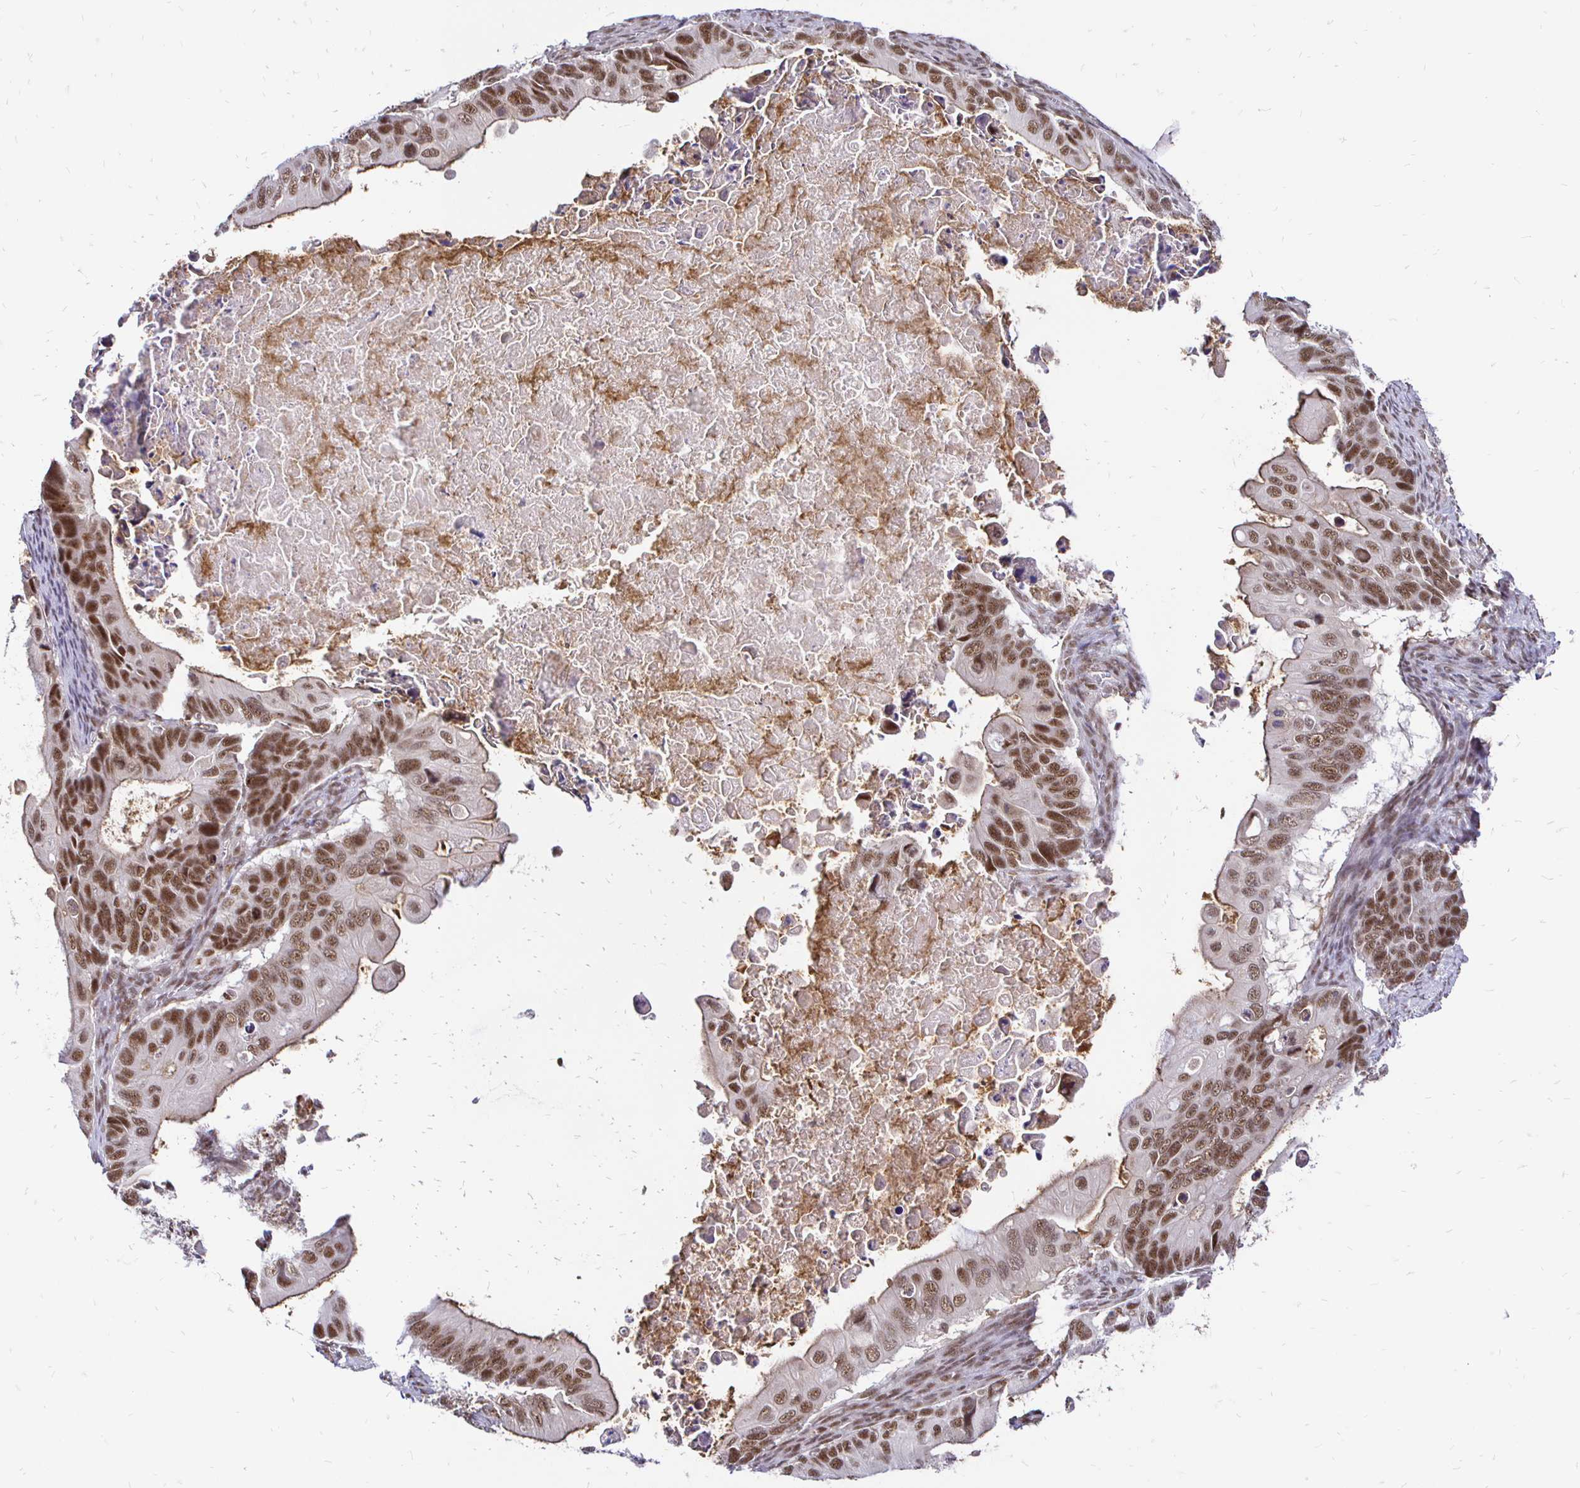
{"staining": {"intensity": "moderate", "quantity": ">75%", "location": "cytoplasmic/membranous,nuclear"}, "tissue": "ovarian cancer", "cell_type": "Tumor cells", "image_type": "cancer", "snomed": [{"axis": "morphology", "description": "Cystadenocarcinoma, mucinous, NOS"}, {"axis": "topography", "description": "Ovary"}], "caption": "This is an image of immunohistochemistry (IHC) staining of mucinous cystadenocarcinoma (ovarian), which shows moderate positivity in the cytoplasmic/membranous and nuclear of tumor cells.", "gene": "SIN3A", "patient": {"sex": "female", "age": 64}}